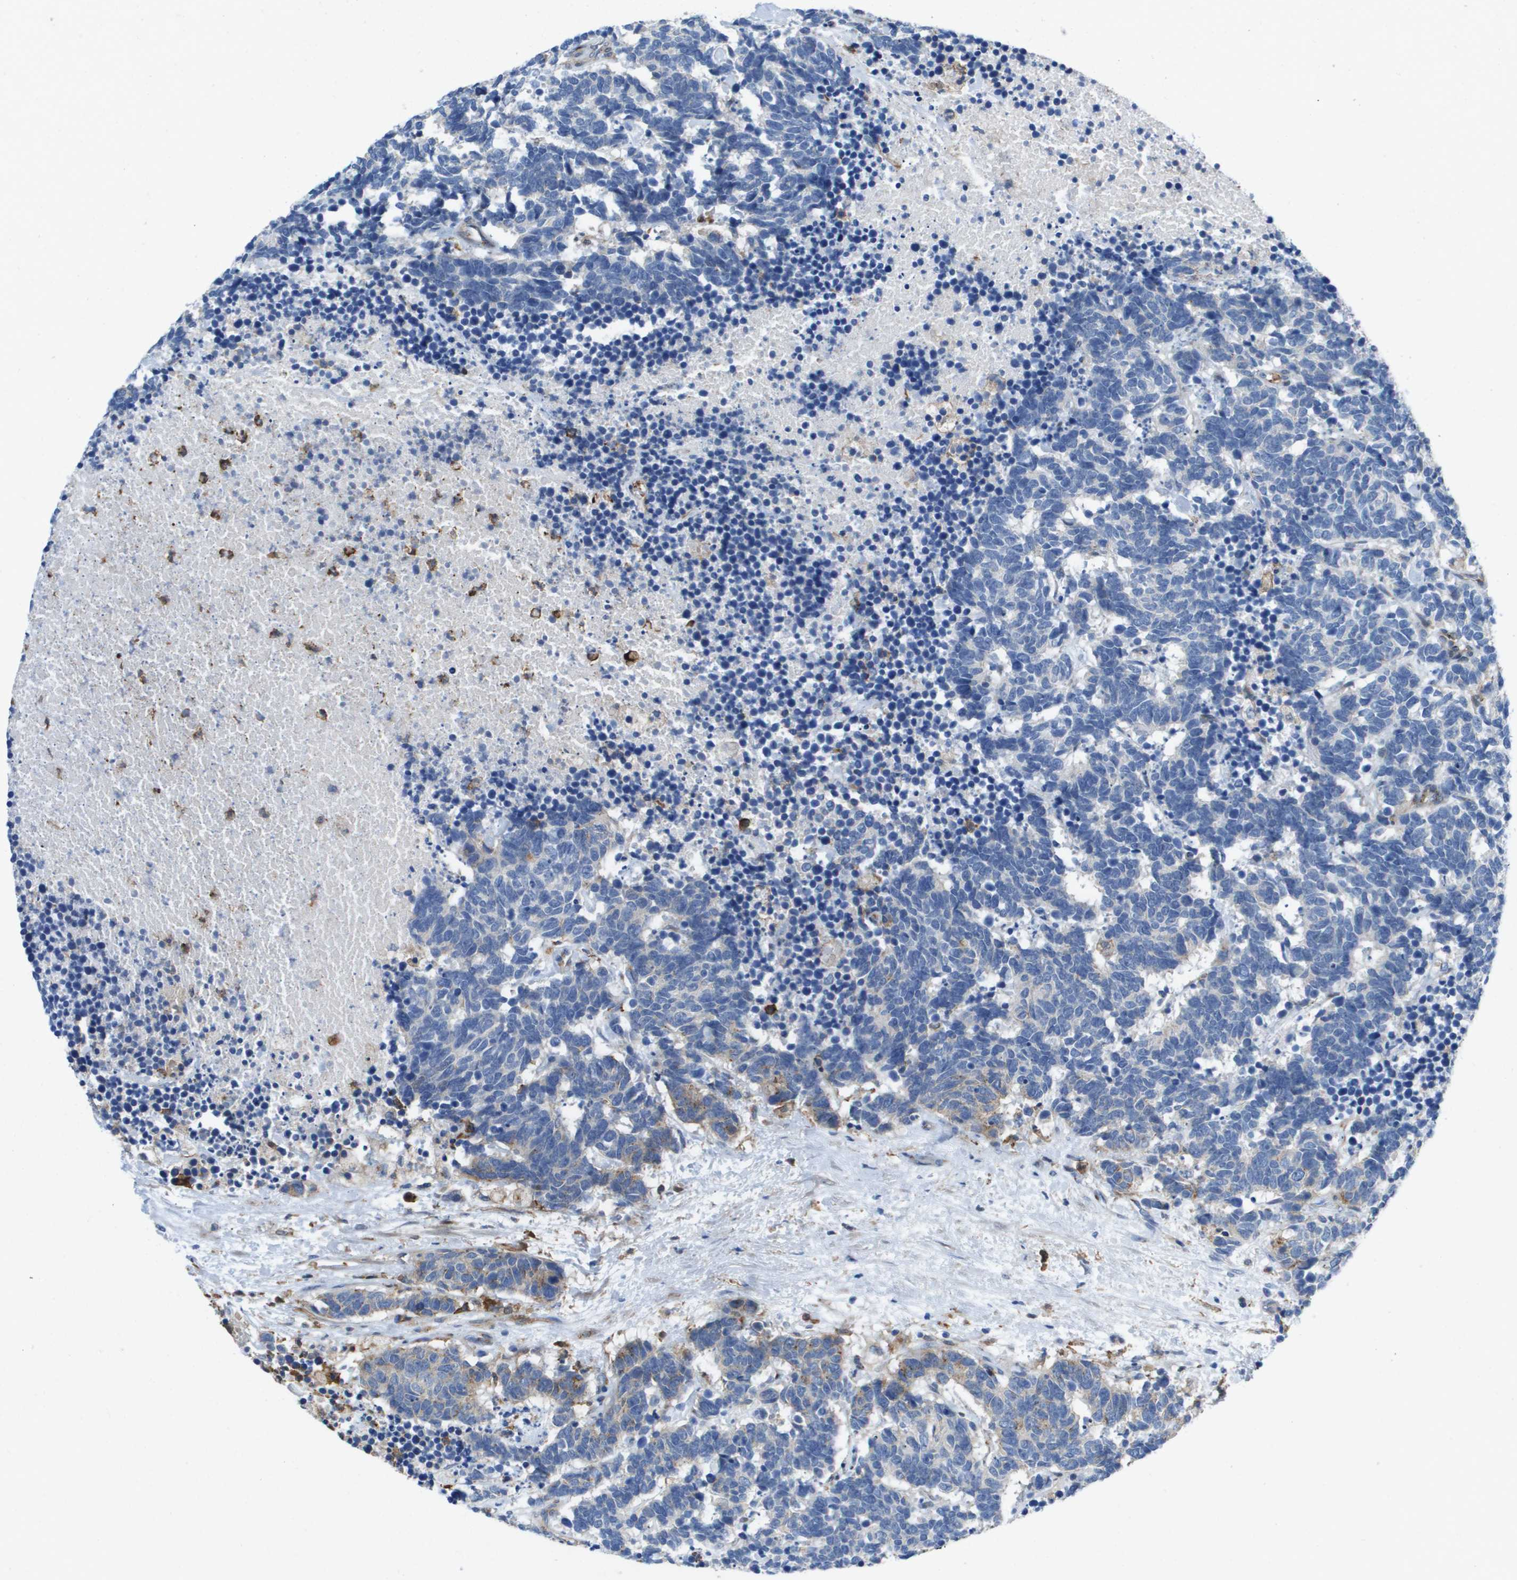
{"staining": {"intensity": "weak", "quantity": "<25%", "location": "cytoplasmic/membranous"}, "tissue": "carcinoid", "cell_type": "Tumor cells", "image_type": "cancer", "snomed": [{"axis": "morphology", "description": "Carcinoma, NOS"}, {"axis": "morphology", "description": "Carcinoid, malignant, NOS"}, {"axis": "topography", "description": "Urinary bladder"}], "caption": "This image is of carcinoid stained with immunohistochemistry to label a protein in brown with the nuclei are counter-stained blue. There is no positivity in tumor cells.", "gene": "SLC37A2", "patient": {"sex": "male", "age": 57}}